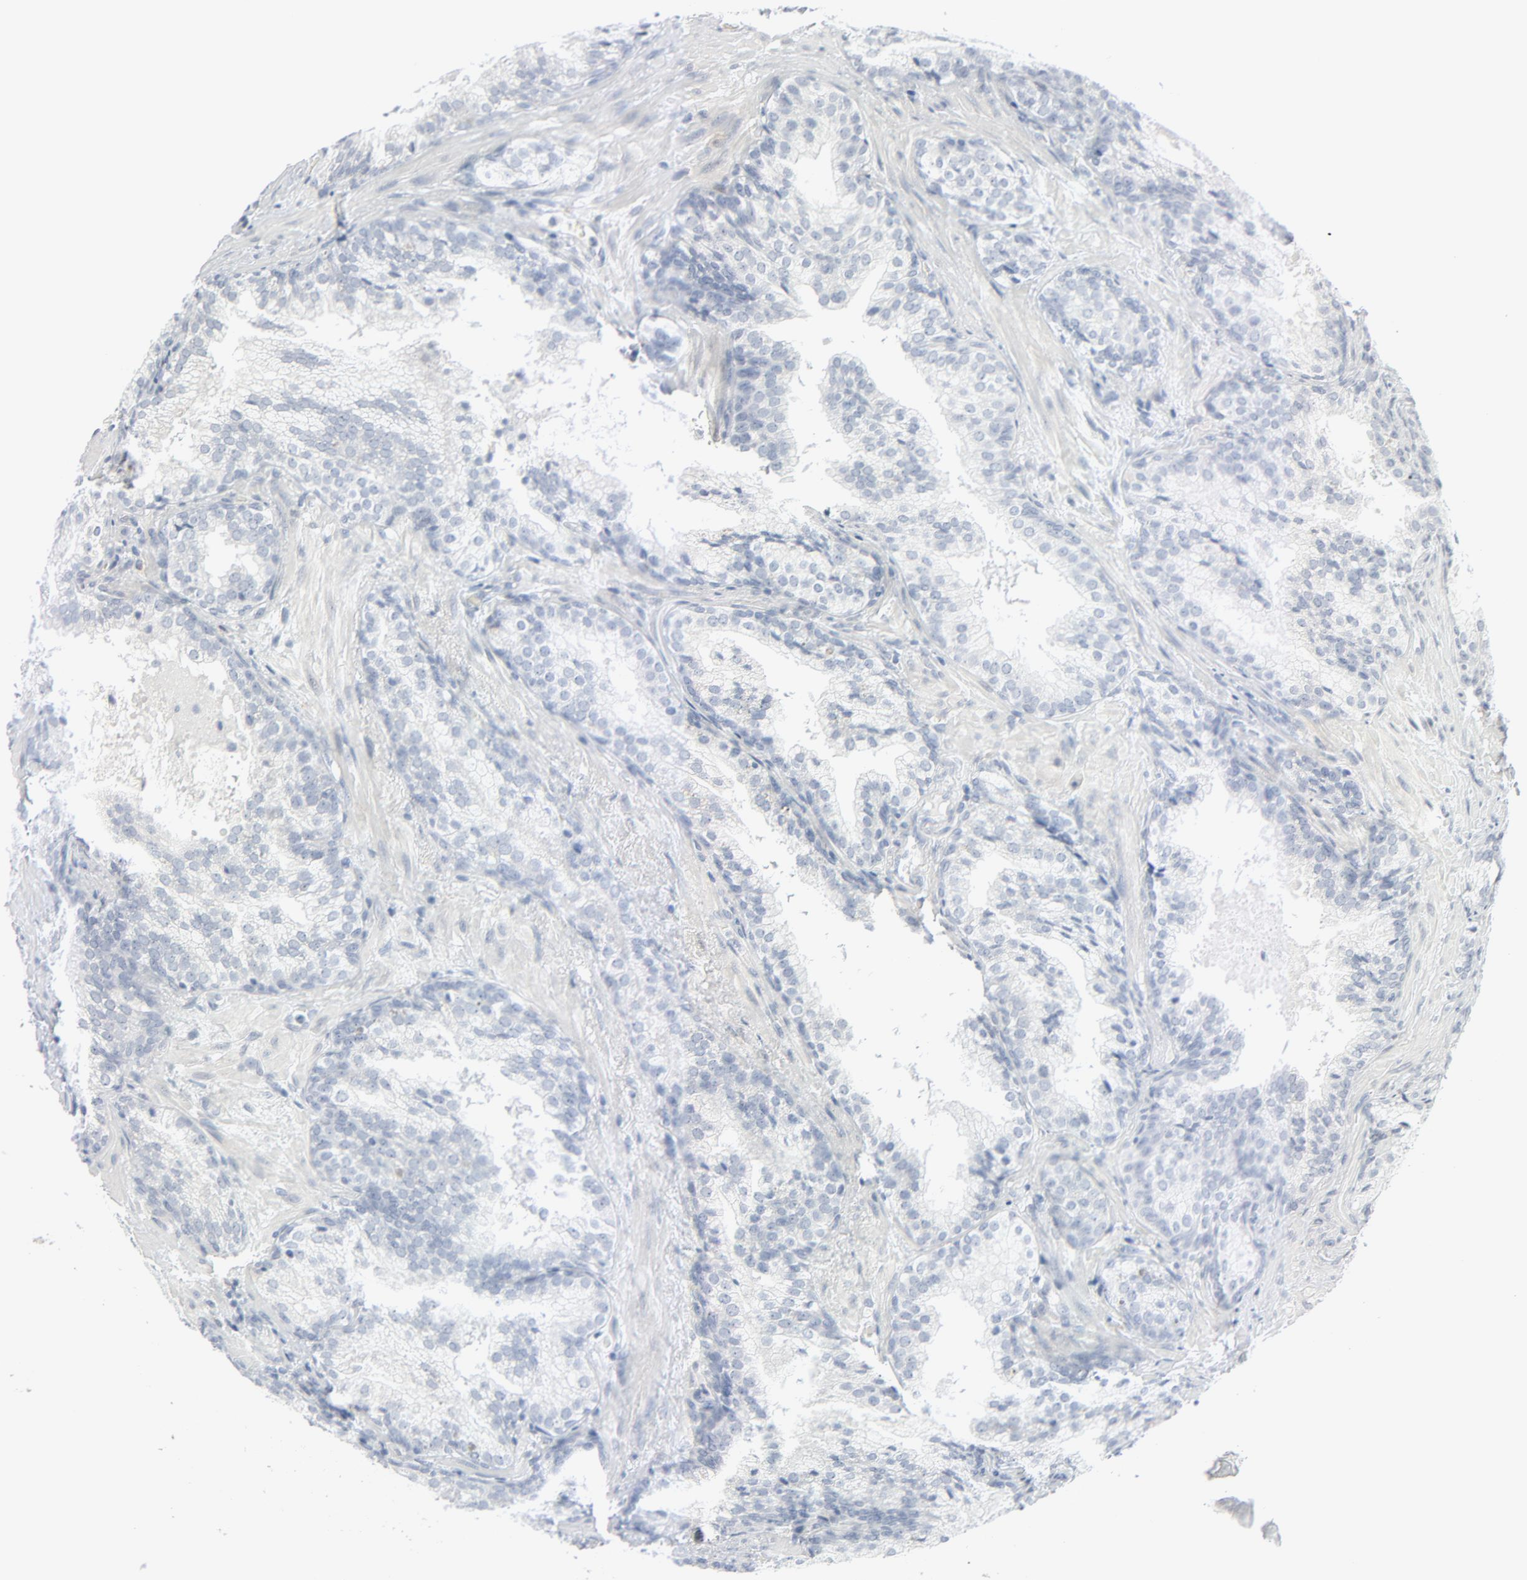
{"staining": {"intensity": "negative", "quantity": "none", "location": "none"}, "tissue": "prostate cancer", "cell_type": "Tumor cells", "image_type": "cancer", "snomed": [{"axis": "morphology", "description": "Adenocarcinoma, High grade"}, {"axis": "topography", "description": "Prostate"}], "caption": "Immunohistochemical staining of prostate high-grade adenocarcinoma reveals no significant positivity in tumor cells.", "gene": "MITF", "patient": {"sex": "male", "age": 56}}